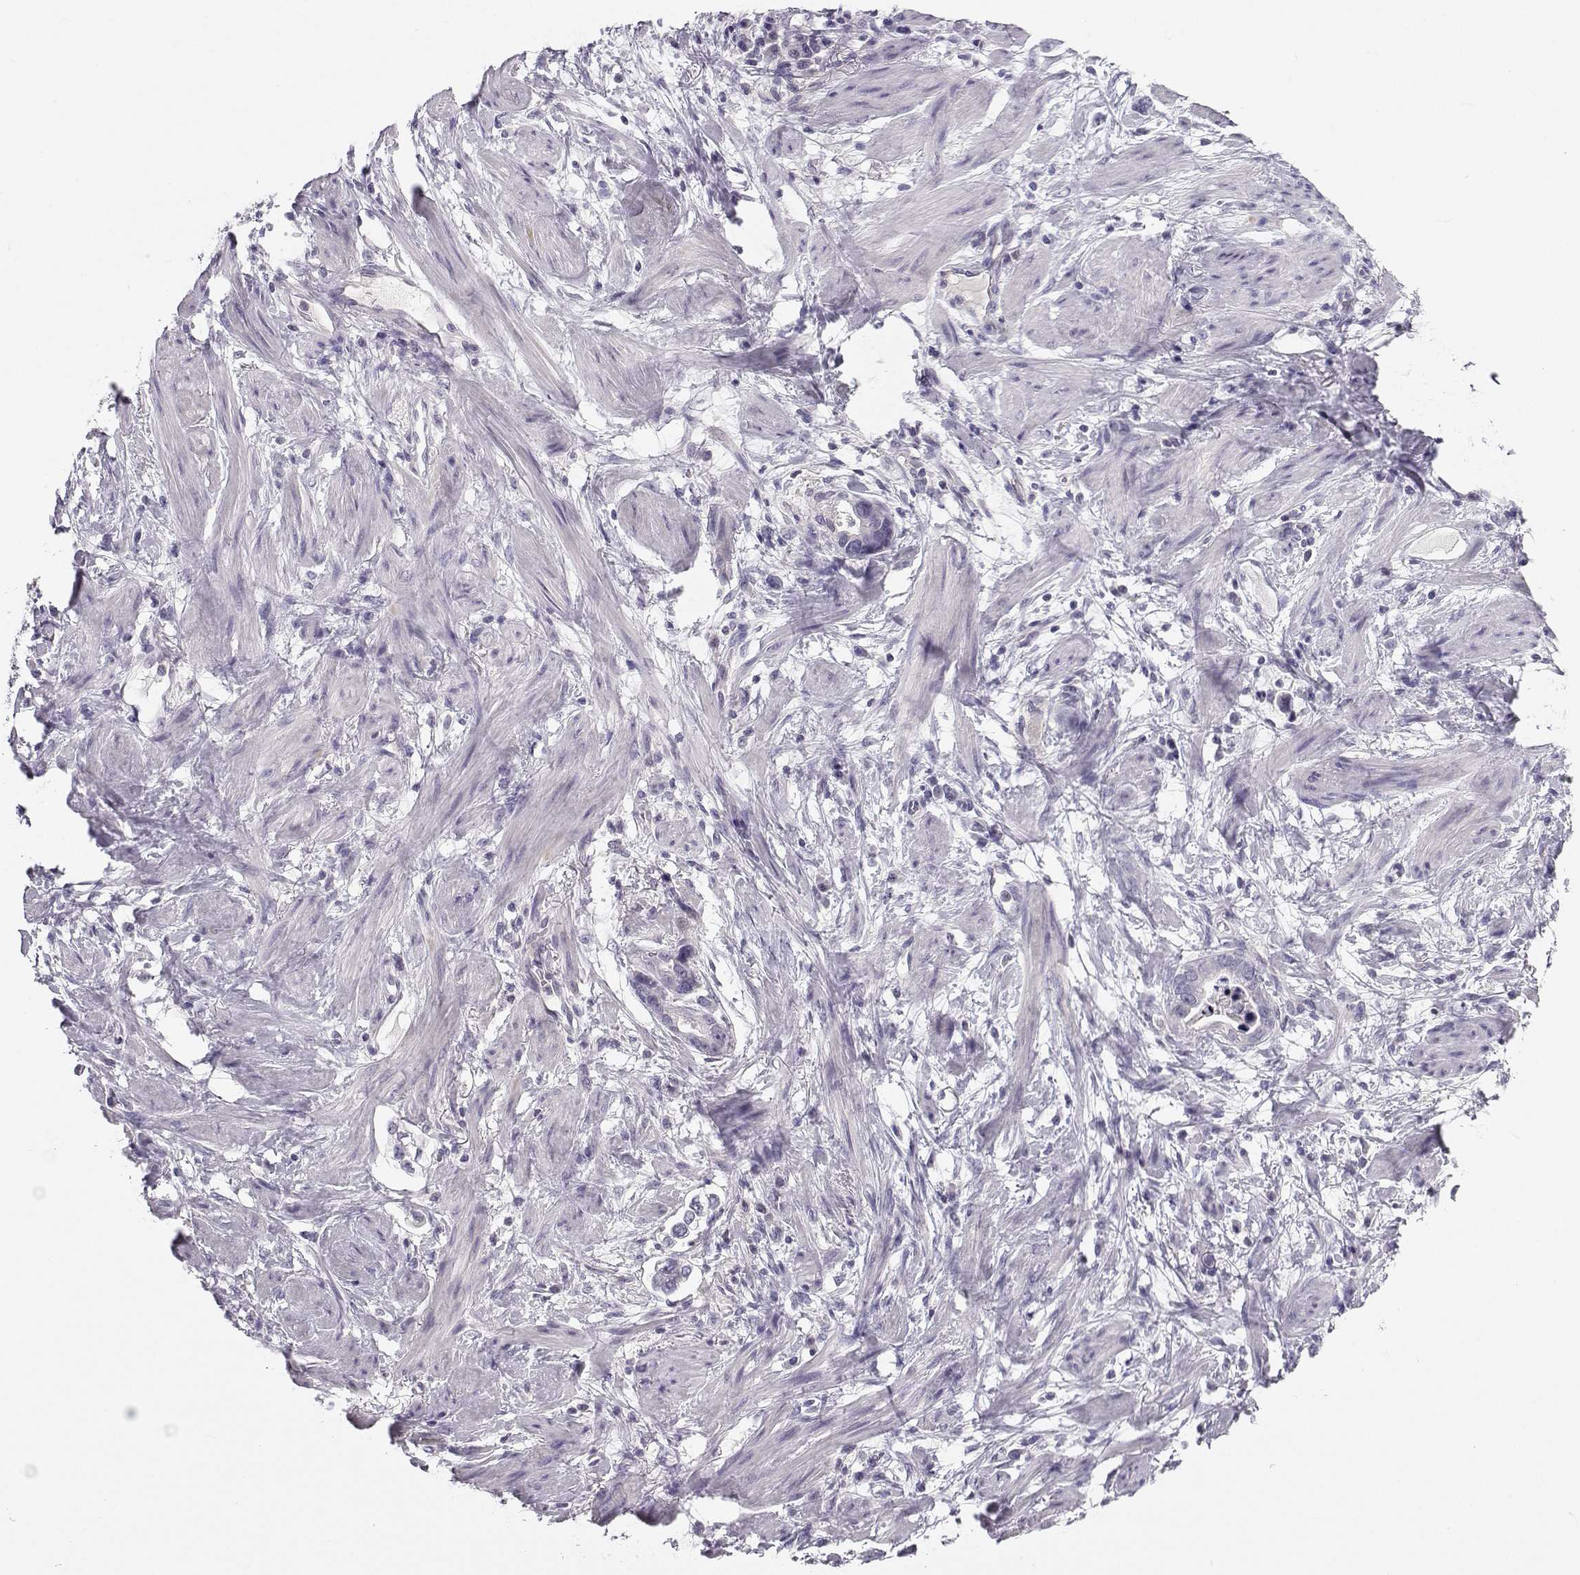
{"staining": {"intensity": "negative", "quantity": "none", "location": "none"}, "tissue": "stomach cancer", "cell_type": "Tumor cells", "image_type": "cancer", "snomed": [{"axis": "morphology", "description": "Adenocarcinoma, NOS"}, {"axis": "topography", "description": "Stomach, lower"}], "caption": "The immunohistochemistry (IHC) histopathology image has no significant positivity in tumor cells of stomach cancer (adenocarcinoma) tissue.", "gene": "MROH7", "patient": {"sex": "female", "age": 93}}